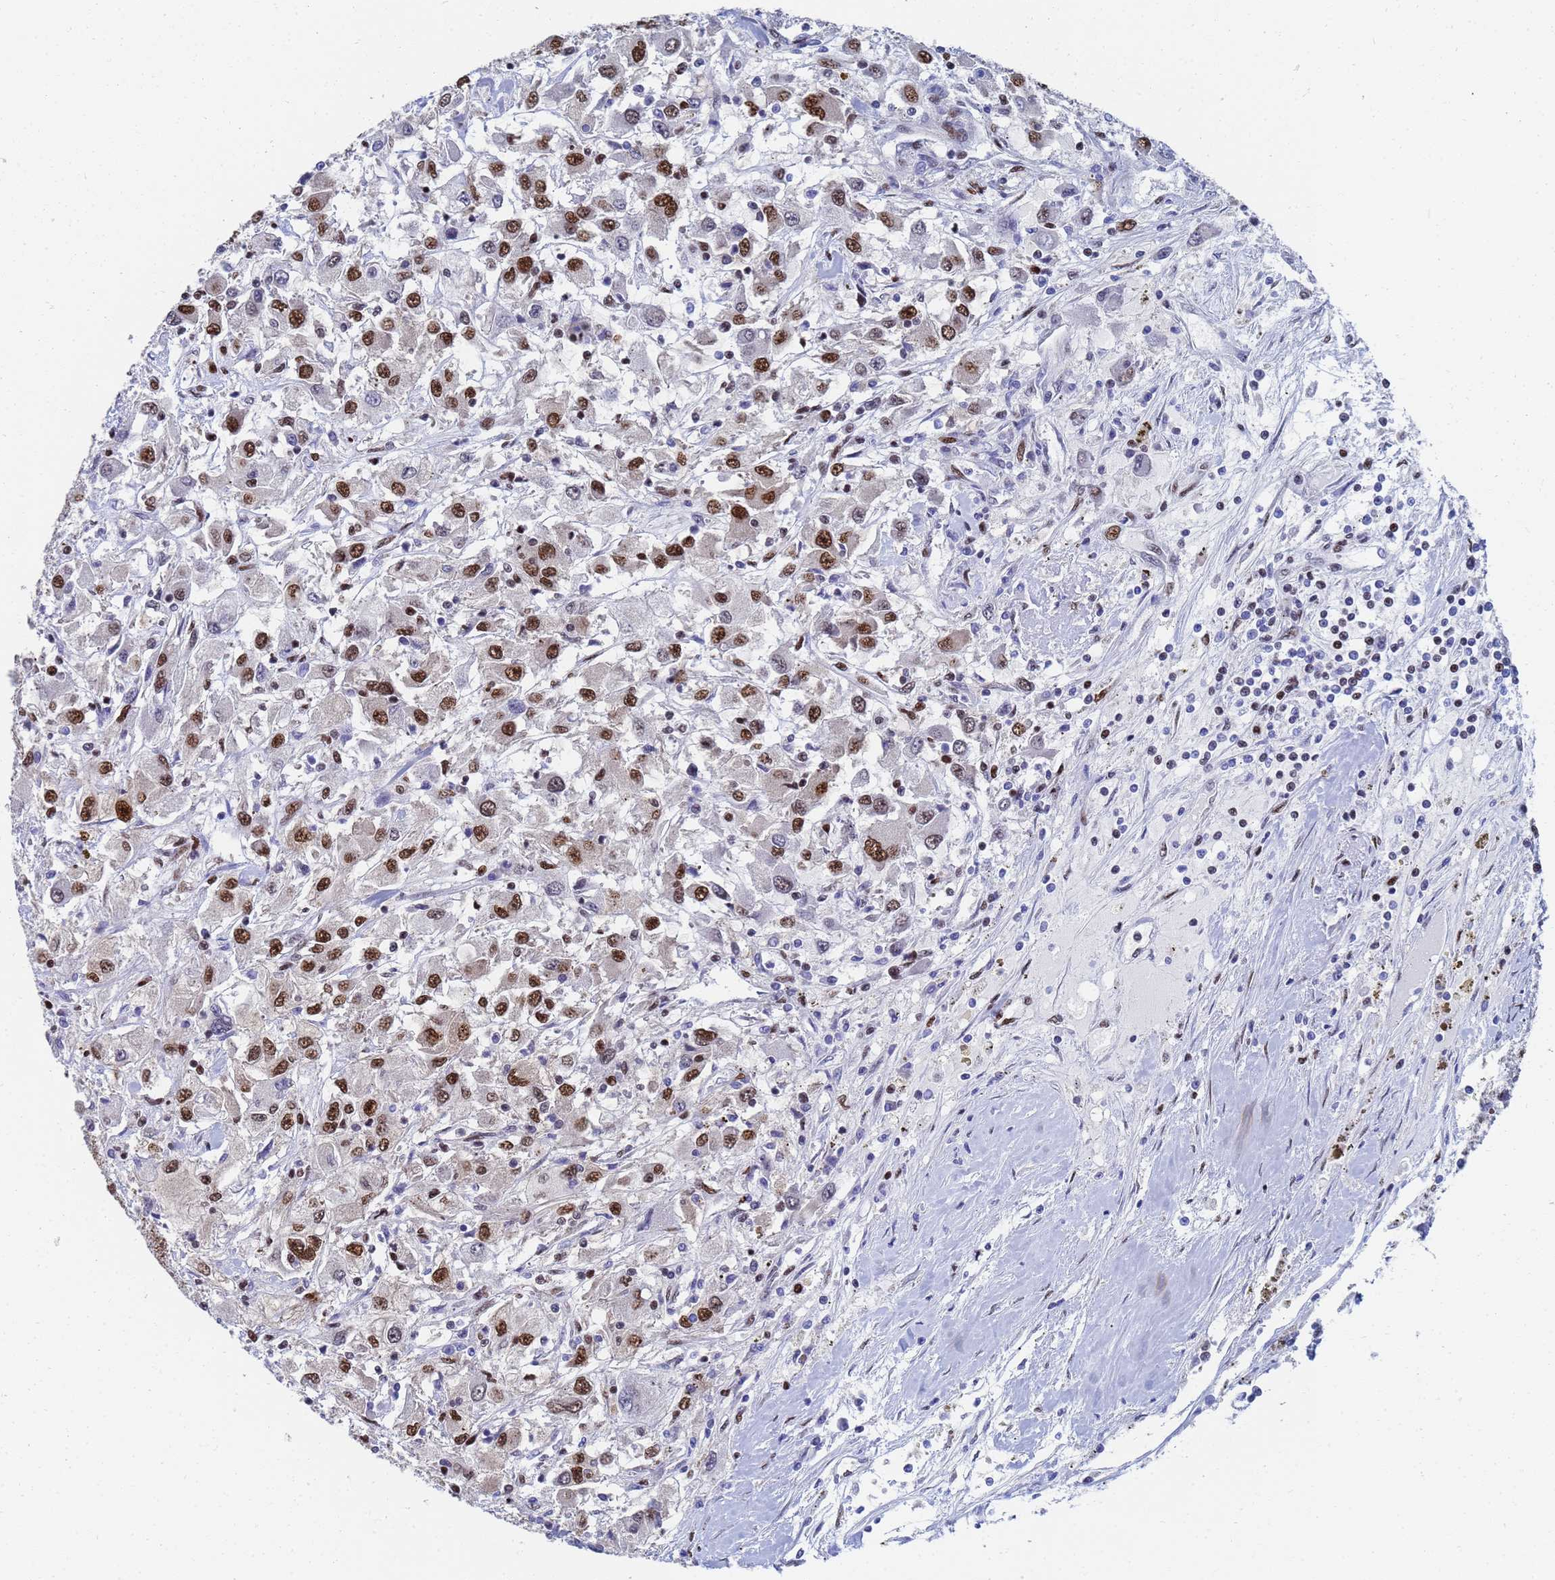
{"staining": {"intensity": "strong", "quantity": ">75%", "location": "nuclear"}, "tissue": "renal cancer", "cell_type": "Tumor cells", "image_type": "cancer", "snomed": [{"axis": "morphology", "description": "Adenocarcinoma, NOS"}, {"axis": "topography", "description": "Kidney"}], "caption": "Immunohistochemical staining of human renal cancer (adenocarcinoma) exhibits strong nuclear protein staining in about >75% of tumor cells.", "gene": "AP5Z1", "patient": {"sex": "female", "age": 67}}